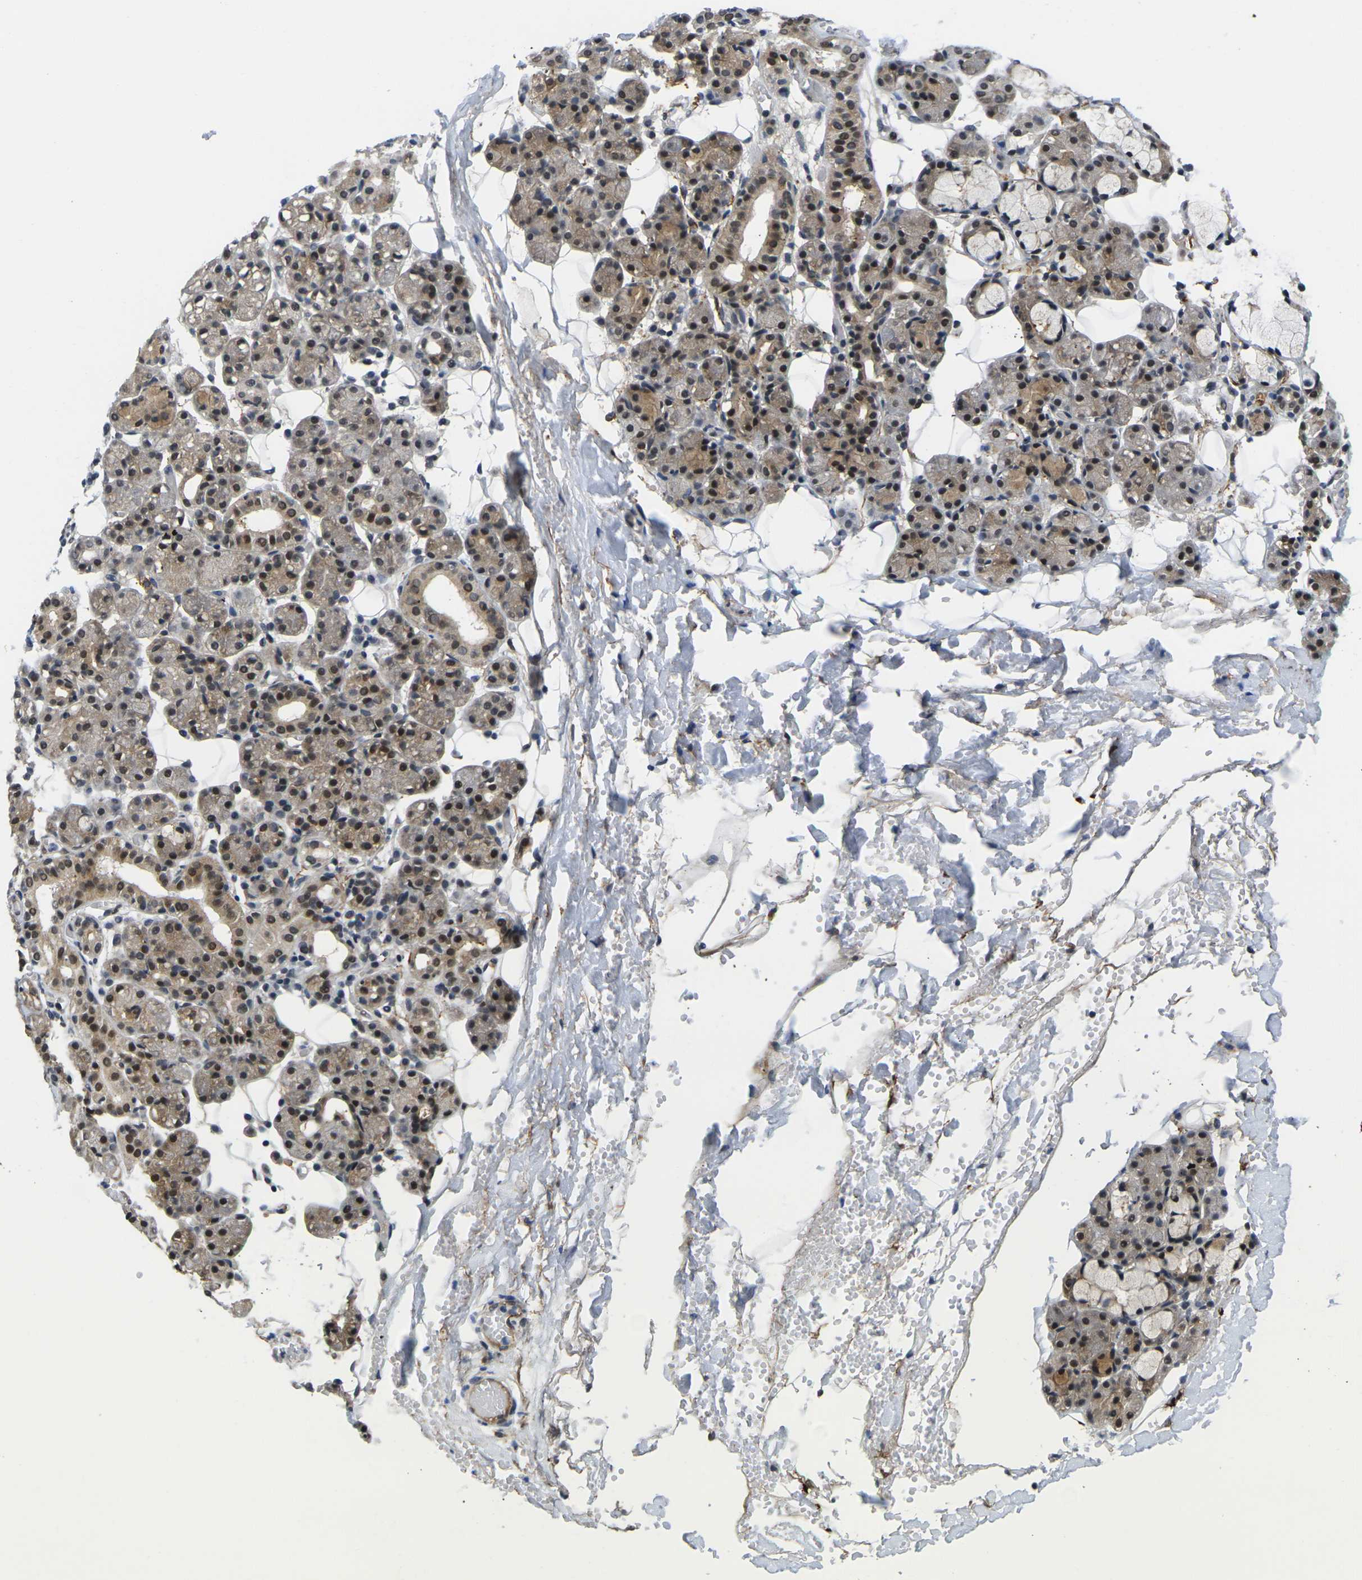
{"staining": {"intensity": "moderate", "quantity": "25%-75%", "location": "cytoplasmic/membranous,nuclear"}, "tissue": "salivary gland", "cell_type": "Glandular cells", "image_type": "normal", "snomed": [{"axis": "morphology", "description": "Normal tissue, NOS"}, {"axis": "topography", "description": "Salivary gland"}], "caption": "An image of salivary gland stained for a protein displays moderate cytoplasmic/membranous,nuclear brown staining in glandular cells. (brown staining indicates protein expression, while blue staining denotes nuclei).", "gene": "RBM7", "patient": {"sex": "male", "age": 63}}